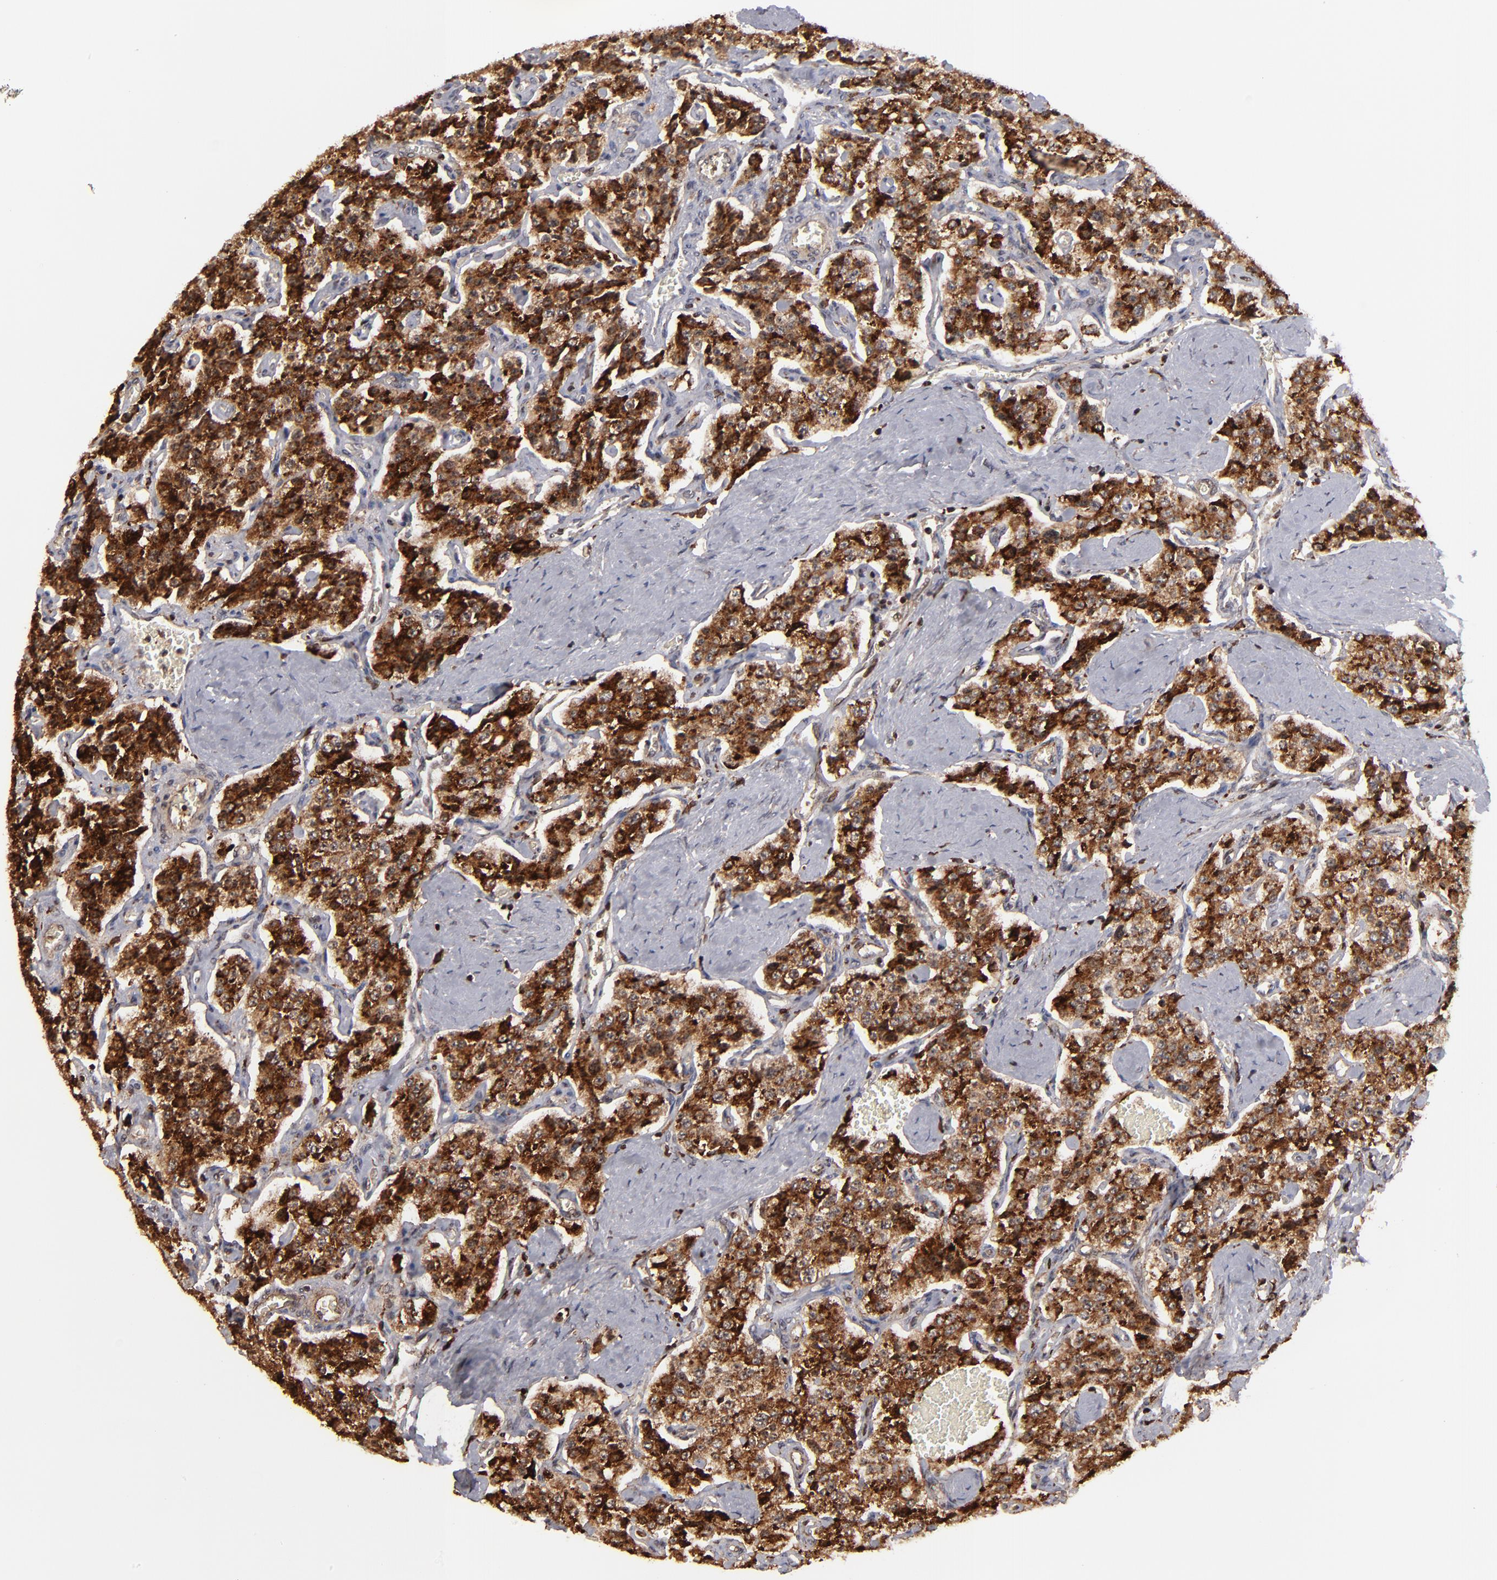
{"staining": {"intensity": "strong", "quantity": ">75%", "location": "cytoplasmic/membranous,nuclear"}, "tissue": "carcinoid", "cell_type": "Tumor cells", "image_type": "cancer", "snomed": [{"axis": "morphology", "description": "Carcinoid, malignant, NOS"}, {"axis": "topography", "description": "Small intestine"}], "caption": "Immunohistochemistry histopathology image of neoplastic tissue: malignant carcinoid stained using immunohistochemistry (IHC) demonstrates high levels of strong protein expression localized specifically in the cytoplasmic/membranous and nuclear of tumor cells, appearing as a cytoplasmic/membranous and nuclear brown color.", "gene": "RGS6", "patient": {"sex": "male", "age": 52}}